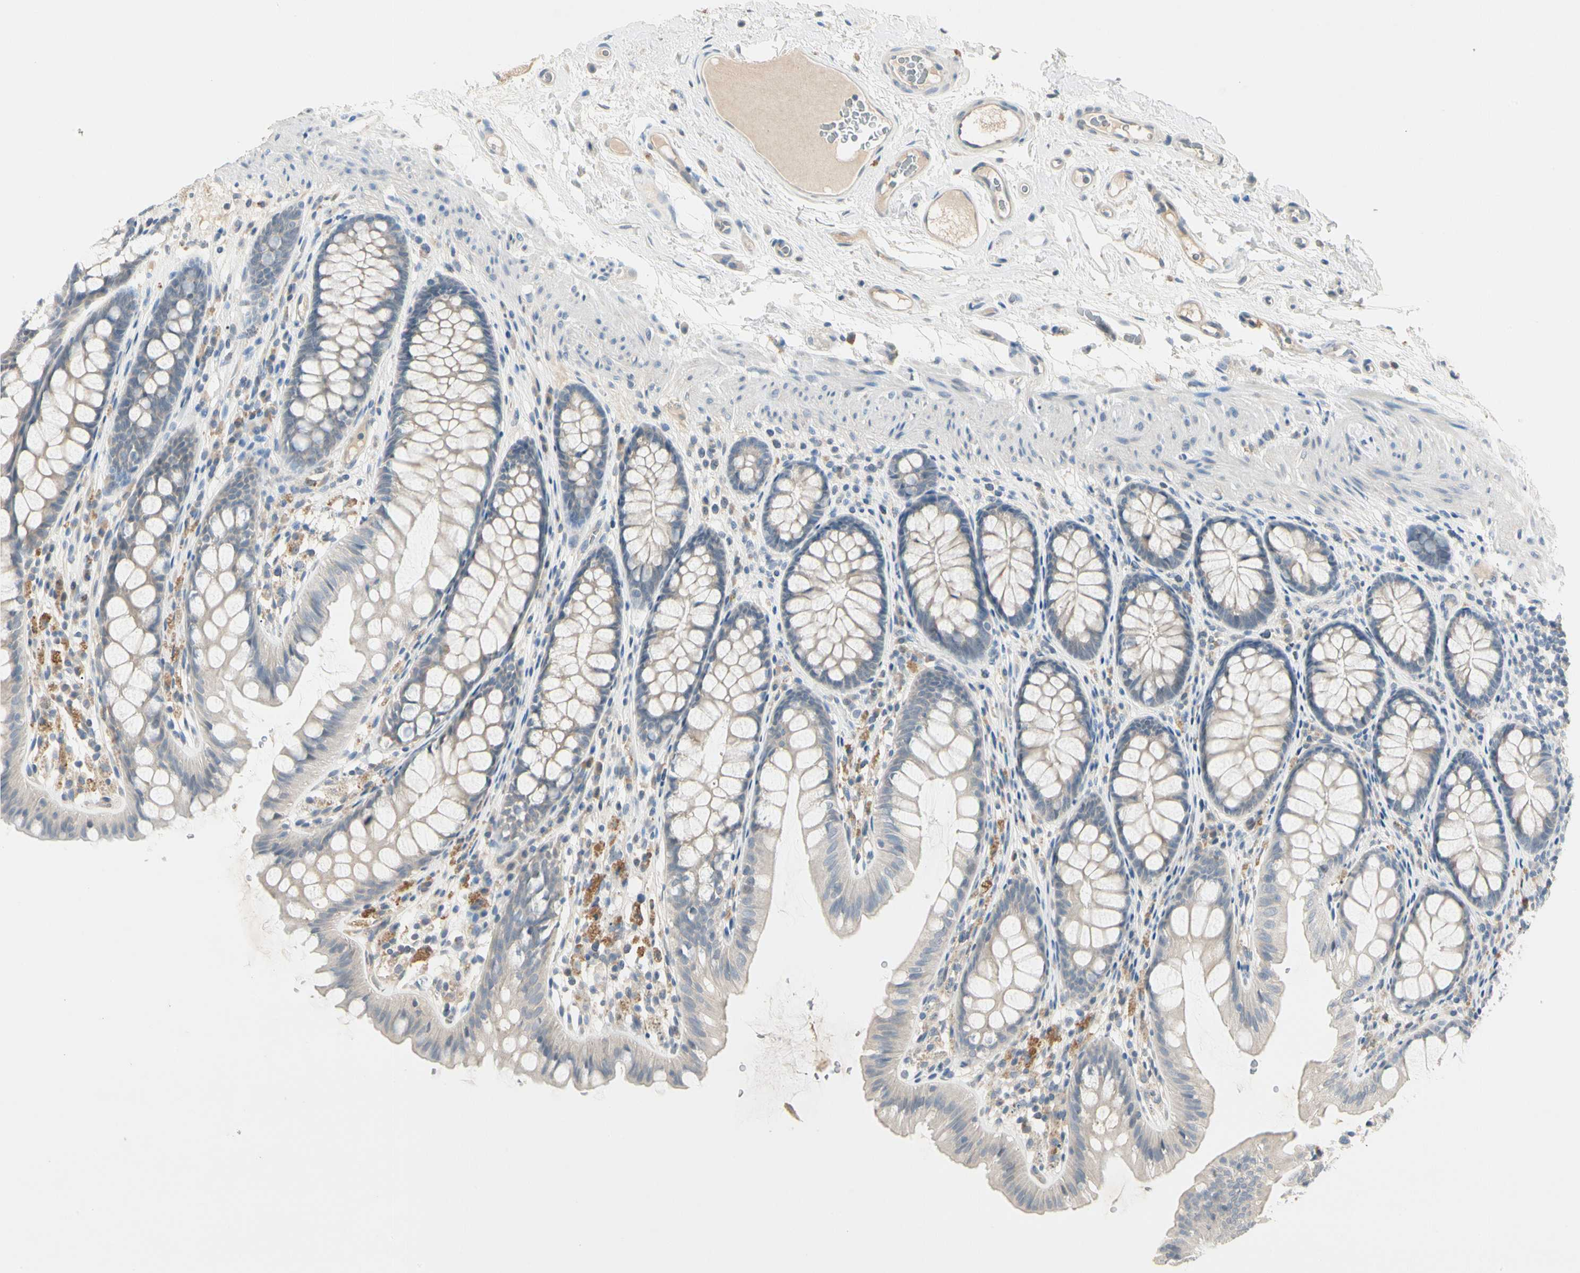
{"staining": {"intensity": "weak", "quantity": "25%-75%", "location": "cytoplasmic/membranous"}, "tissue": "colon", "cell_type": "Endothelial cells", "image_type": "normal", "snomed": [{"axis": "morphology", "description": "Normal tissue, NOS"}, {"axis": "topography", "description": "Colon"}], "caption": "Endothelial cells show low levels of weak cytoplasmic/membranous staining in about 25%-75% of cells in normal colon. (Brightfield microscopy of DAB IHC at high magnification).", "gene": "PRSS21", "patient": {"sex": "female", "age": 55}}